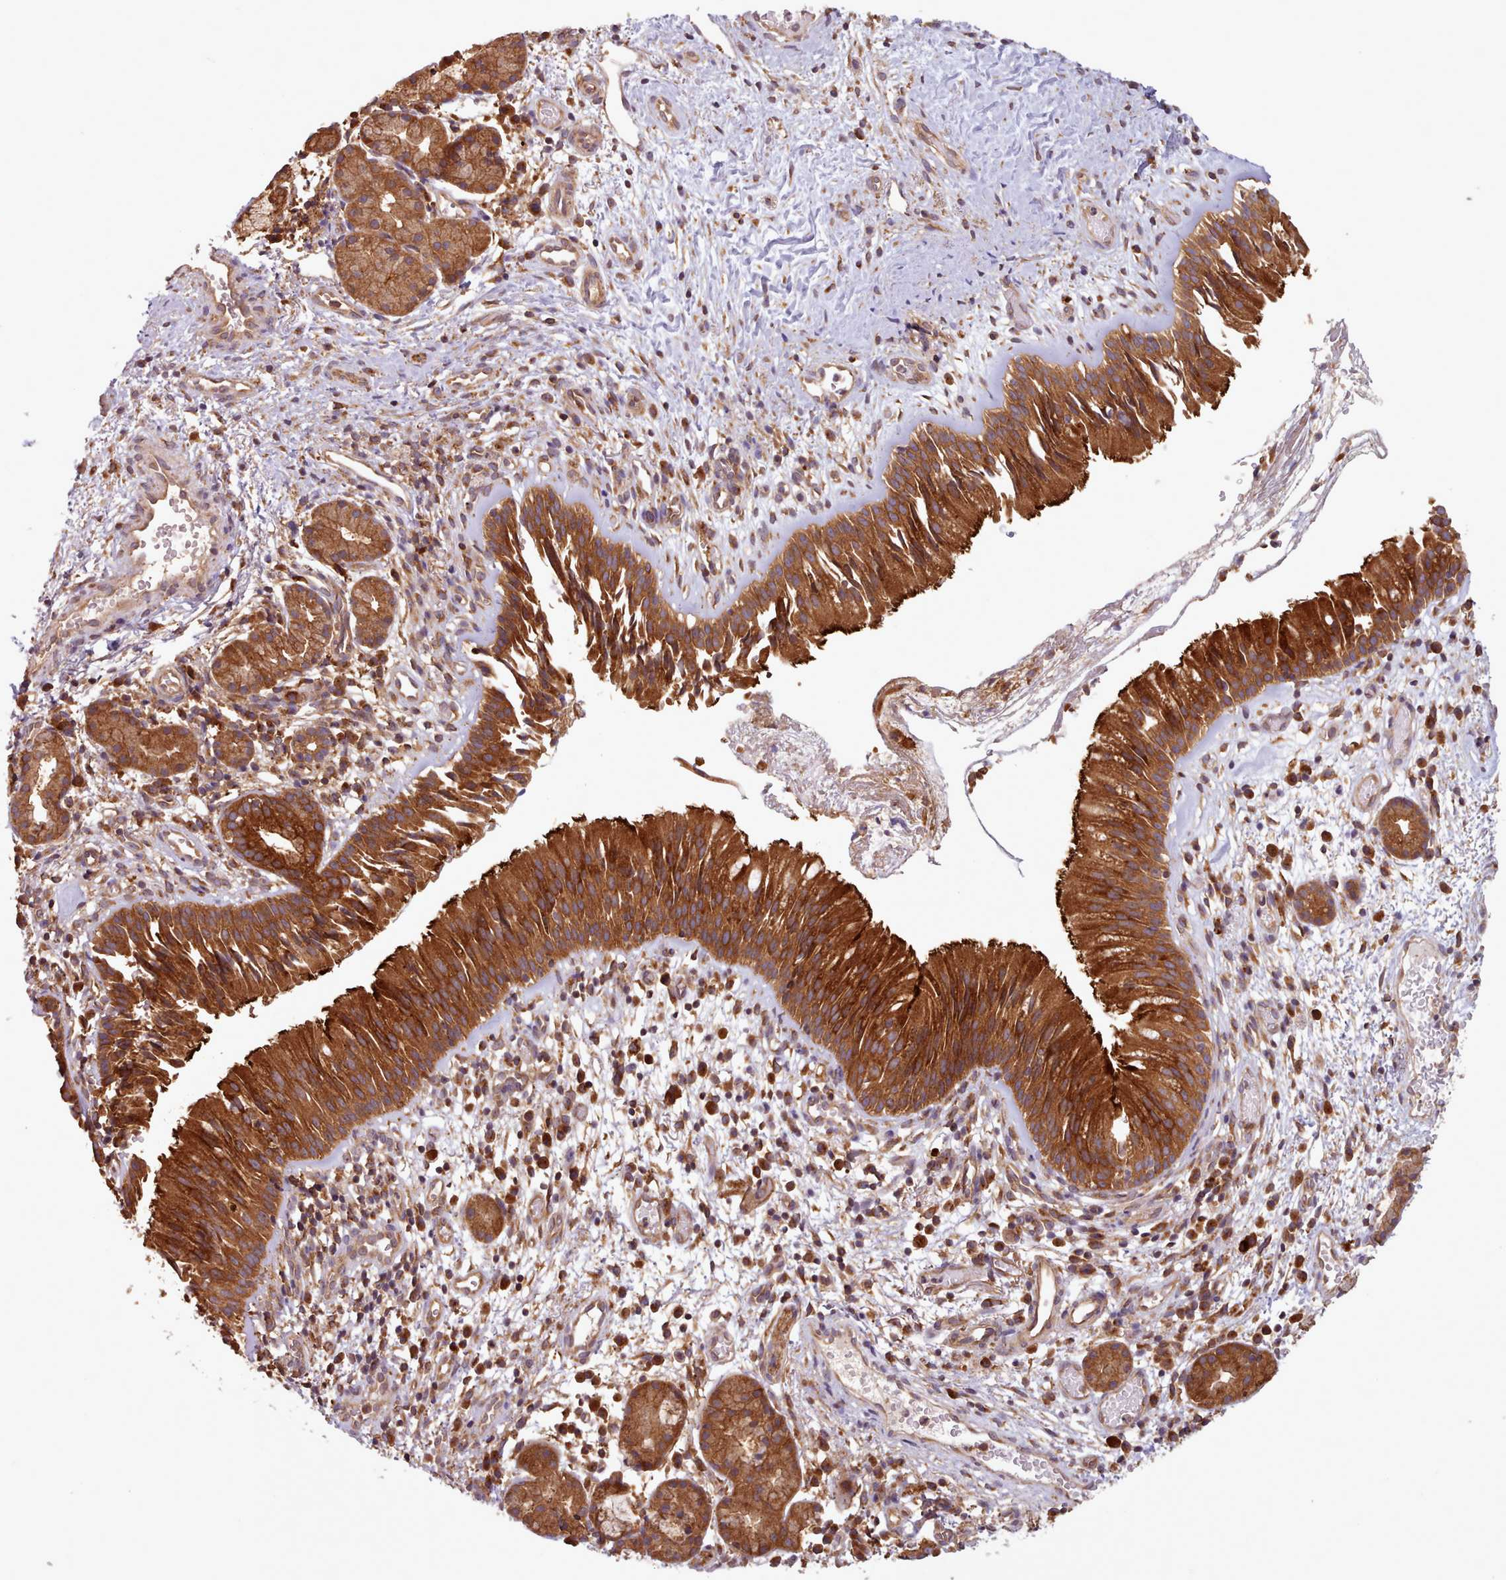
{"staining": {"intensity": "strong", "quantity": ">75%", "location": "cytoplasmic/membranous"}, "tissue": "nasopharynx", "cell_type": "Respiratory epithelial cells", "image_type": "normal", "snomed": [{"axis": "morphology", "description": "Normal tissue, NOS"}, {"axis": "topography", "description": "Nasopharynx"}], "caption": "The micrograph reveals a brown stain indicating the presence of a protein in the cytoplasmic/membranous of respiratory epithelial cells in nasopharynx.", "gene": "CRYBG1", "patient": {"sex": "male", "age": 65}}